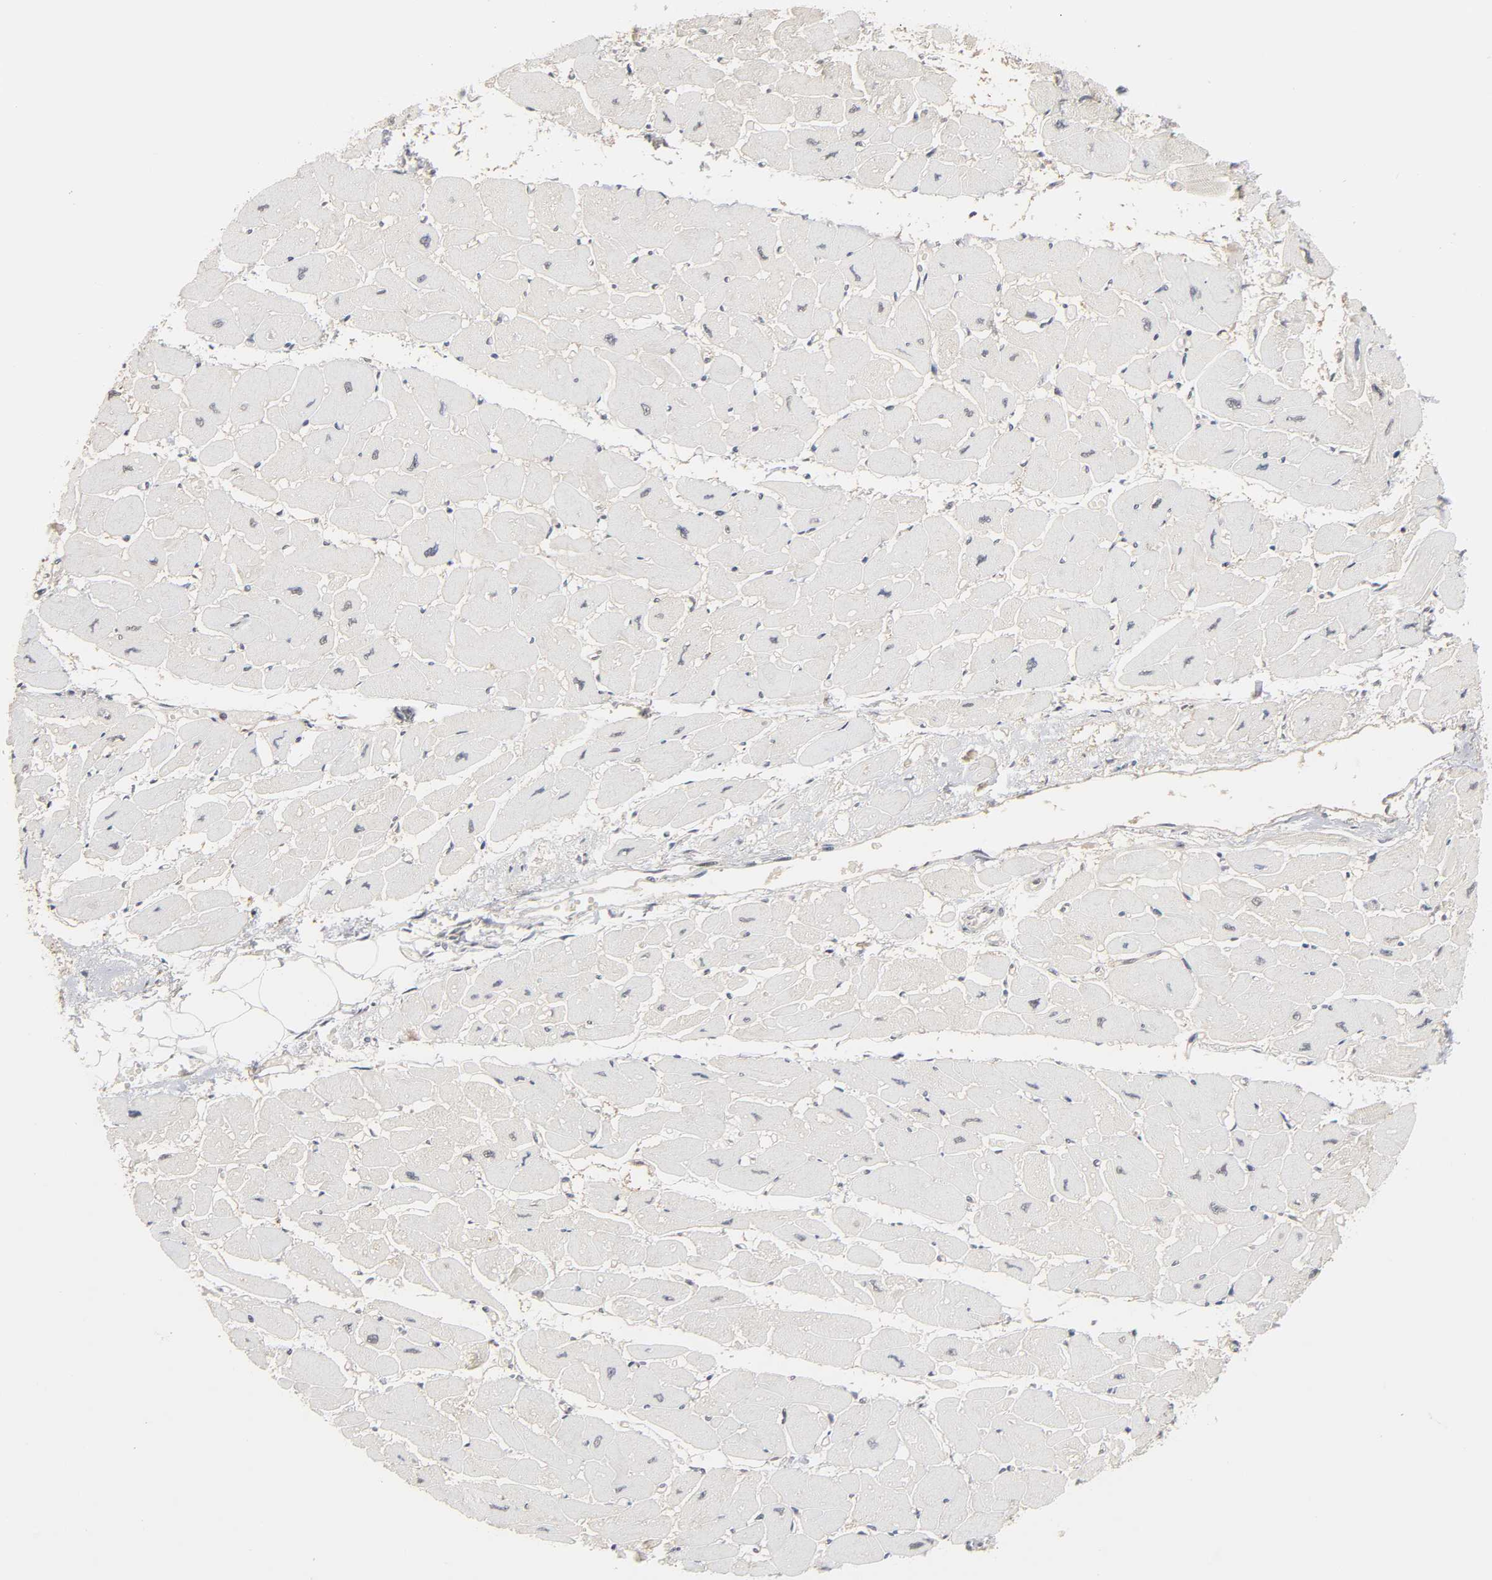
{"staining": {"intensity": "moderate", "quantity": "<25%", "location": "cytoplasmic/membranous,nuclear"}, "tissue": "heart muscle", "cell_type": "Cardiomyocytes", "image_type": "normal", "snomed": [{"axis": "morphology", "description": "Normal tissue, NOS"}, {"axis": "topography", "description": "Heart"}], "caption": "Protein expression by IHC demonstrates moderate cytoplasmic/membranous,nuclear staining in about <25% of cardiomyocytes in benign heart muscle.", "gene": "HTR1E", "patient": {"sex": "female", "age": 54}}